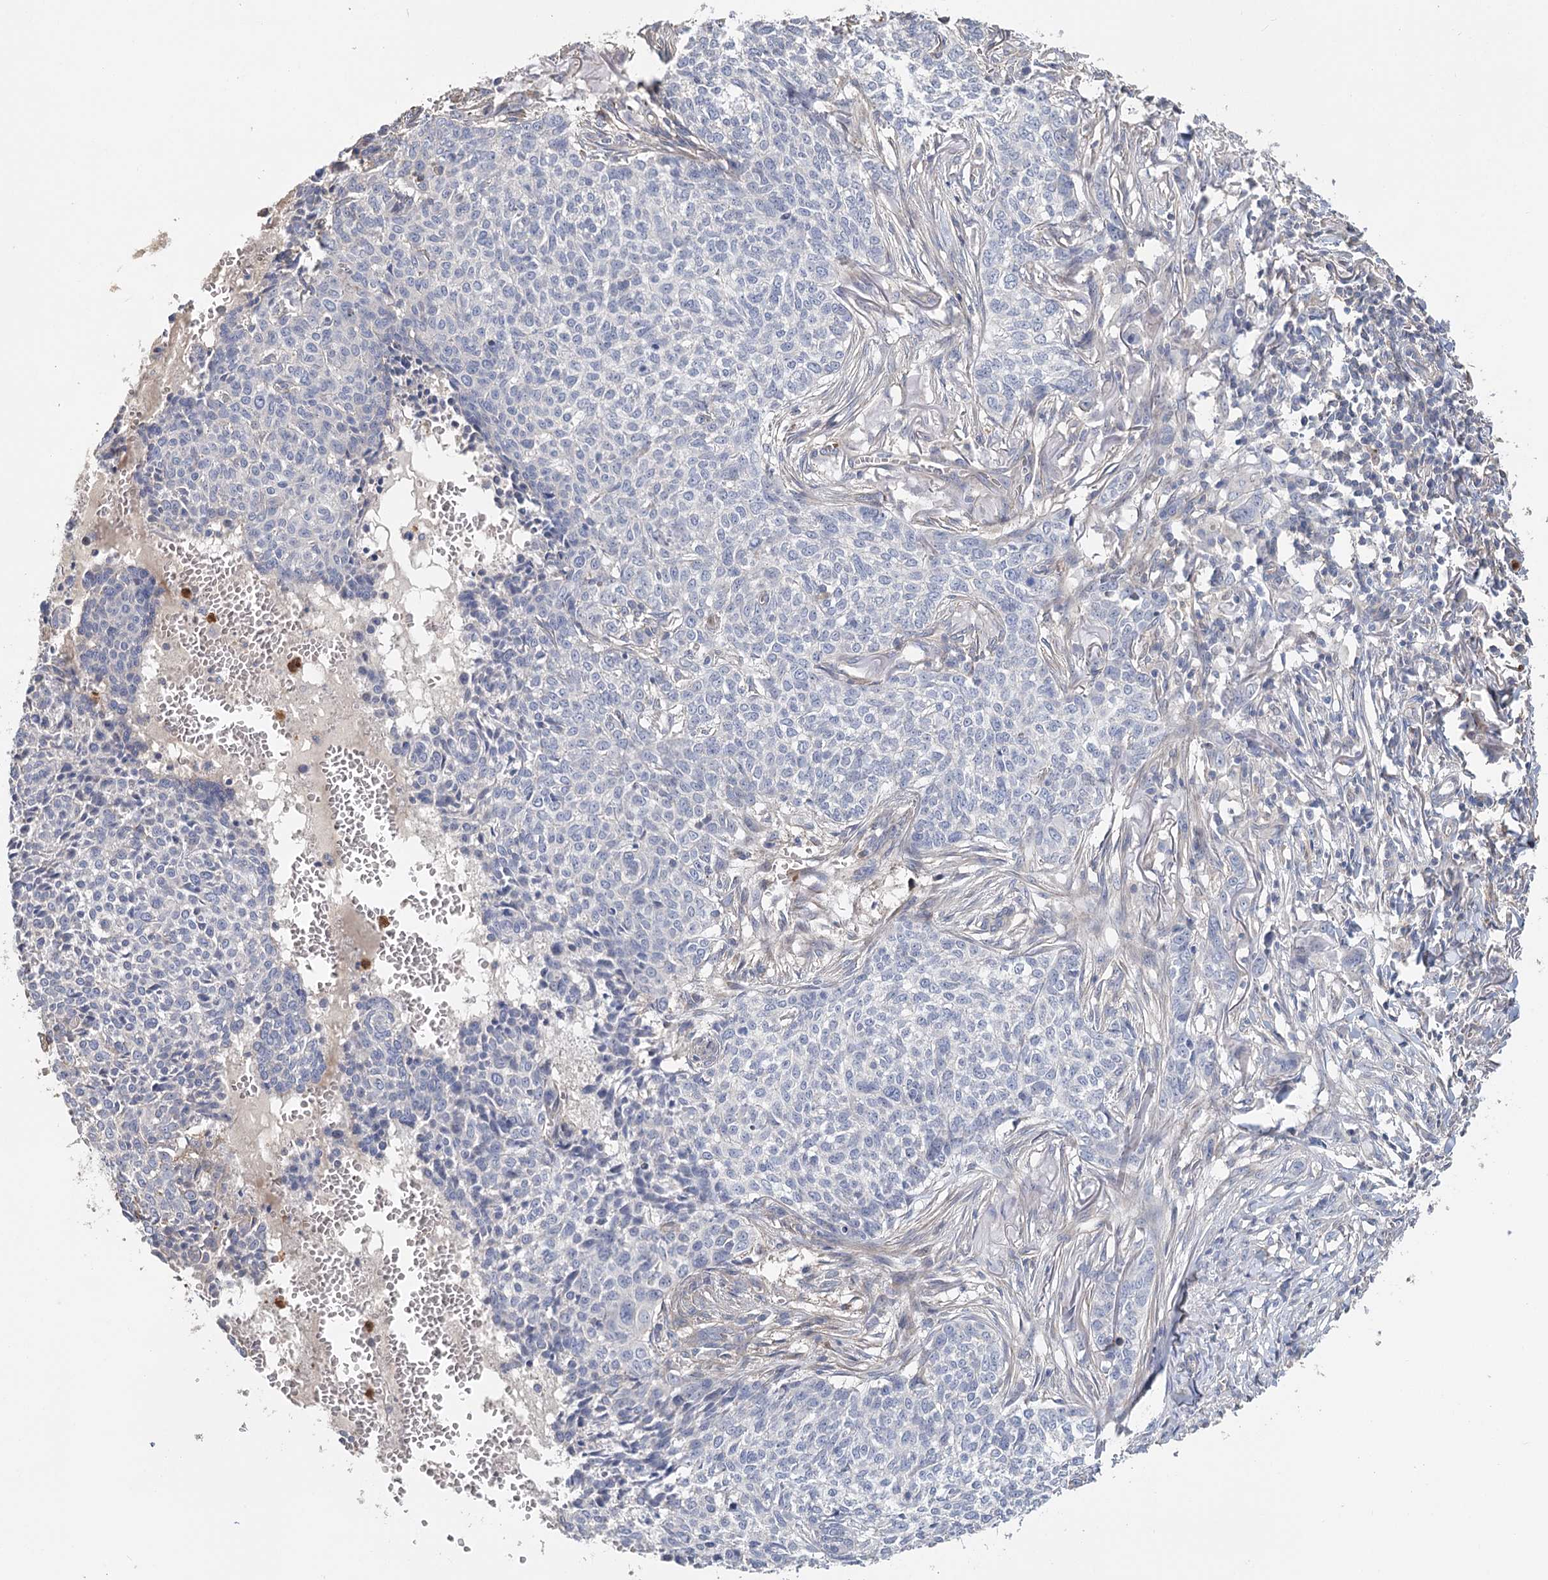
{"staining": {"intensity": "negative", "quantity": "none", "location": "none"}, "tissue": "skin cancer", "cell_type": "Tumor cells", "image_type": "cancer", "snomed": [{"axis": "morphology", "description": "Basal cell carcinoma"}, {"axis": "topography", "description": "Skin"}], "caption": "Image shows no significant protein expression in tumor cells of skin cancer.", "gene": "EPB41L5", "patient": {"sex": "male", "age": 85}}